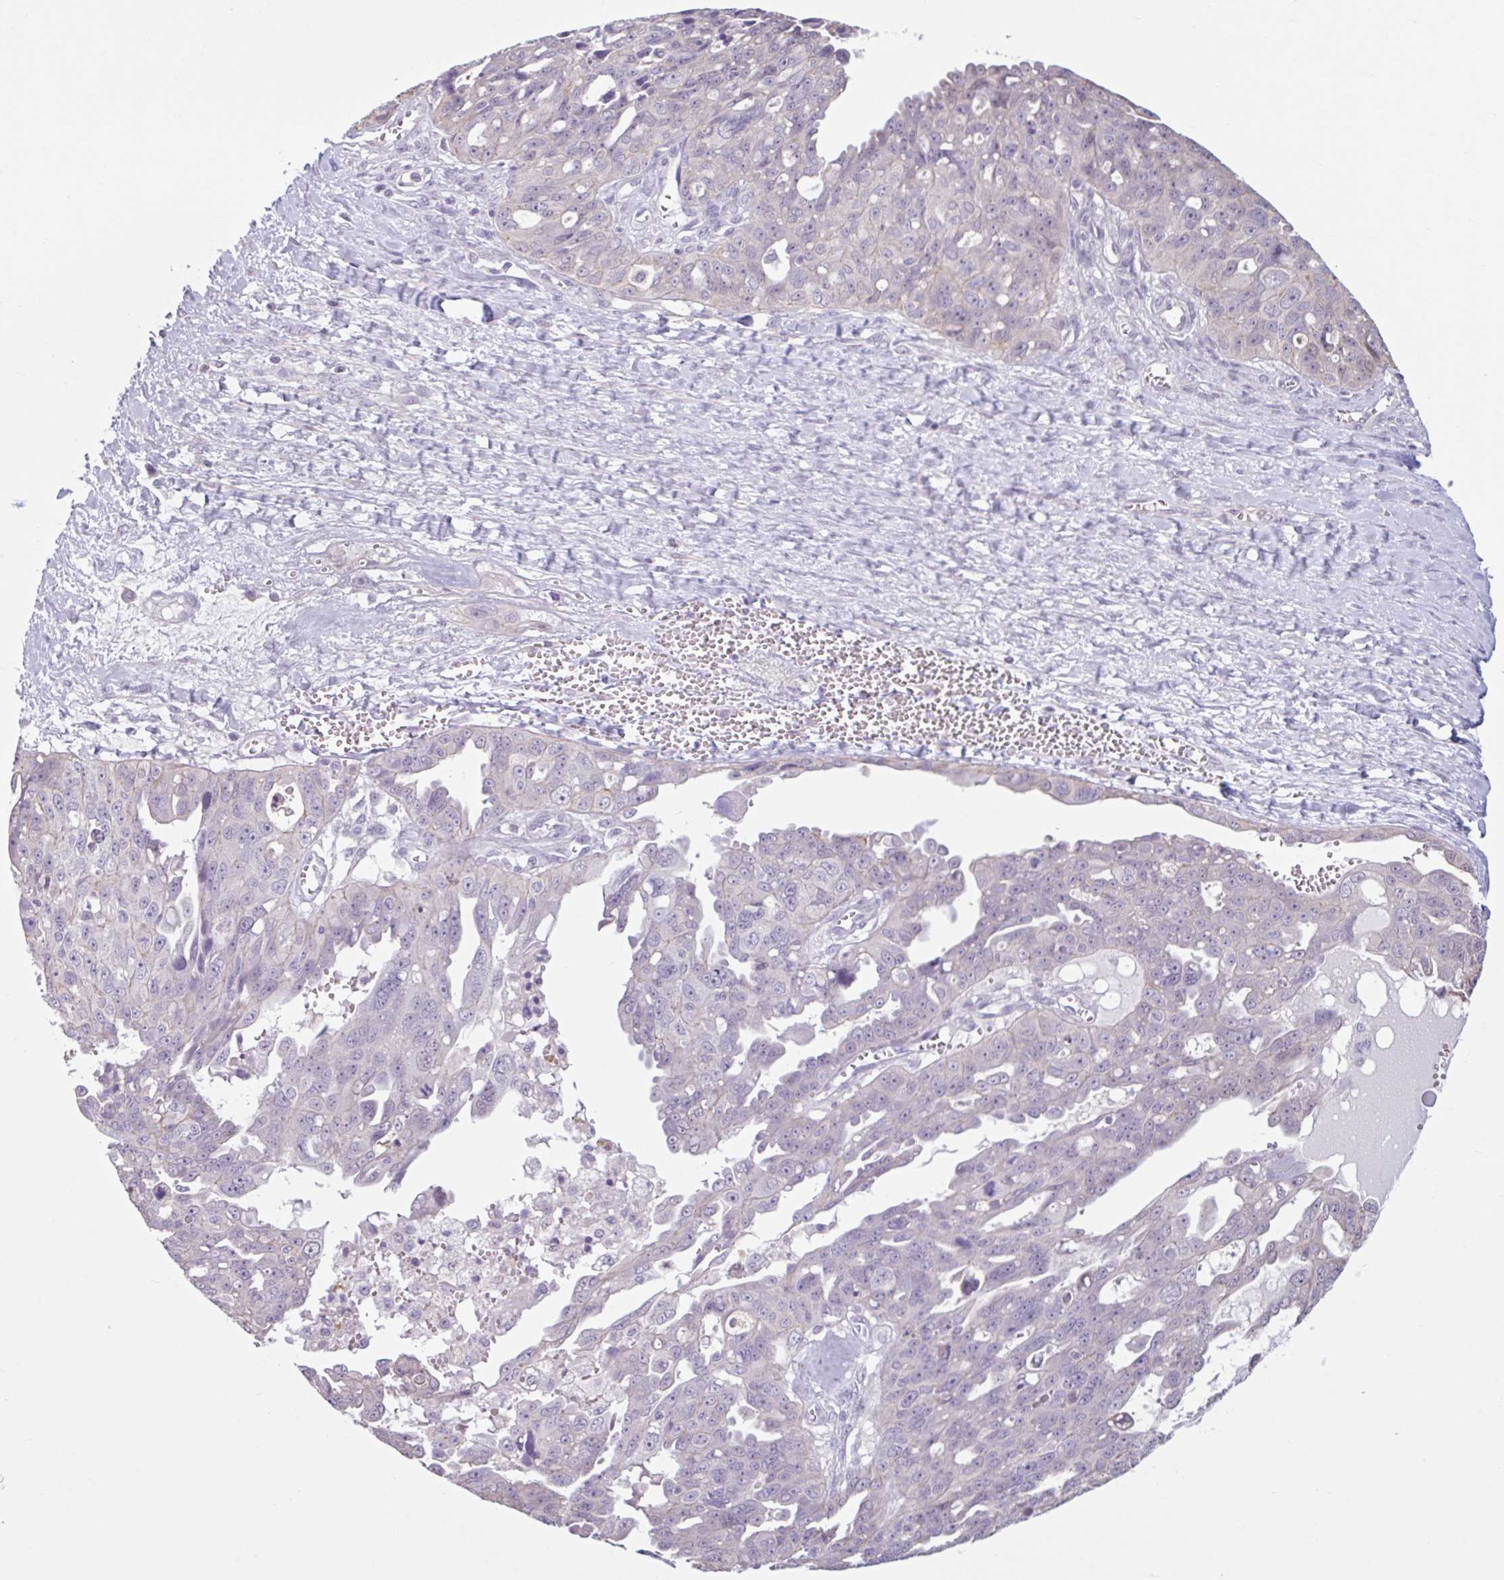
{"staining": {"intensity": "negative", "quantity": "none", "location": "none"}, "tissue": "ovarian cancer", "cell_type": "Tumor cells", "image_type": "cancer", "snomed": [{"axis": "morphology", "description": "Carcinoma, endometroid"}, {"axis": "topography", "description": "Ovary"}], "caption": "Immunohistochemistry micrograph of neoplastic tissue: human ovarian cancer (endometroid carcinoma) stained with DAB (3,3'-diaminobenzidine) shows no significant protein positivity in tumor cells.", "gene": "CDH19", "patient": {"sex": "female", "age": 70}}